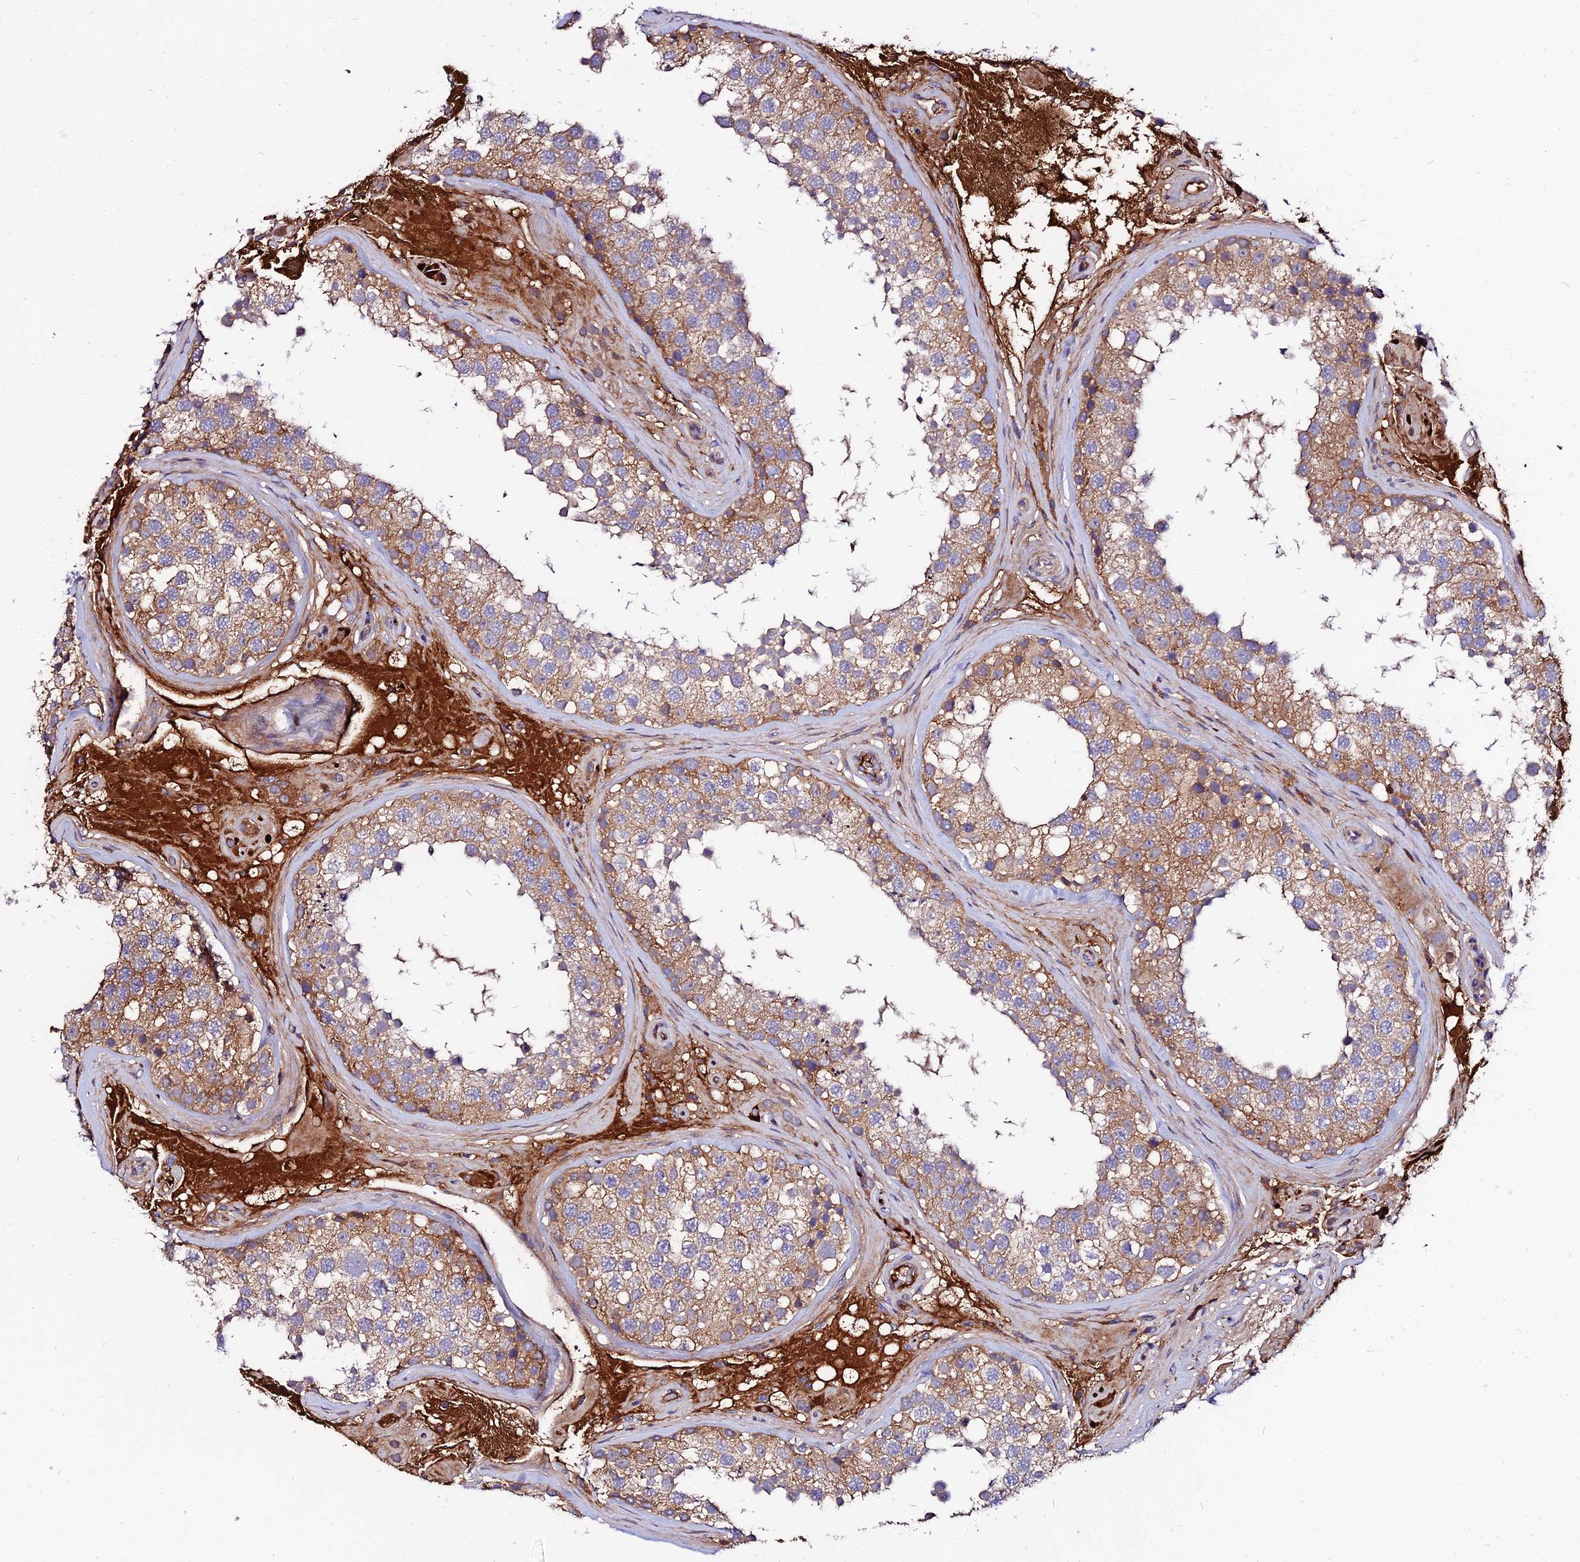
{"staining": {"intensity": "moderate", "quantity": "25%-75%", "location": "cytoplasmic/membranous"}, "tissue": "testis", "cell_type": "Cells in seminiferous ducts", "image_type": "normal", "snomed": [{"axis": "morphology", "description": "Normal tissue, NOS"}, {"axis": "topography", "description": "Testis"}], "caption": "This histopathology image demonstrates normal testis stained with immunohistochemistry (IHC) to label a protein in brown. The cytoplasmic/membranous of cells in seminiferous ducts show moderate positivity for the protein. Nuclei are counter-stained blue.", "gene": "PYM1", "patient": {"sex": "male", "age": 46}}